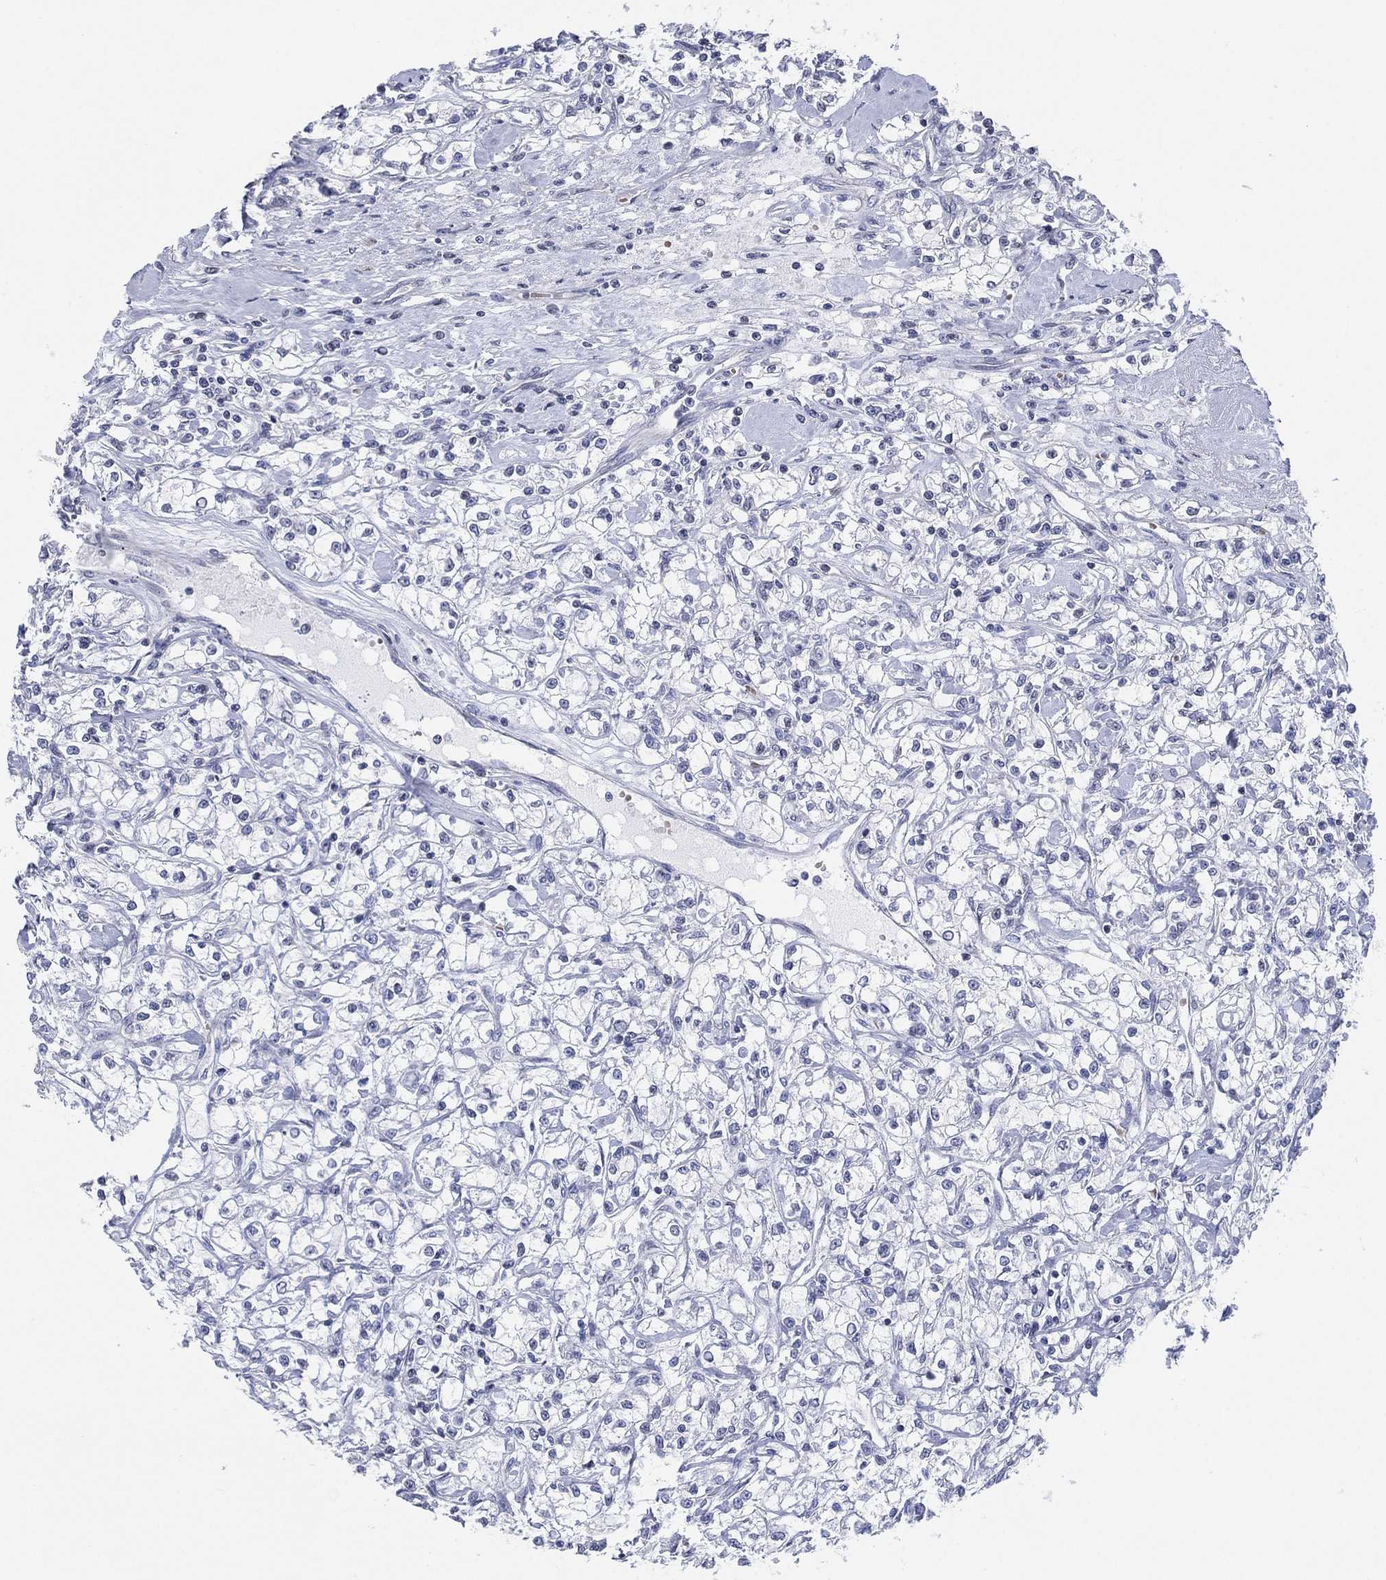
{"staining": {"intensity": "negative", "quantity": "none", "location": "none"}, "tissue": "renal cancer", "cell_type": "Tumor cells", "image_type": "cancer", "snomed": [{"axis": "morphology", "description": "Adenocarcinoma, NOS"}, {"axis": "topography", "description": "Kidney"}], "caption": "This is an IHC image of renal cancer (adenocarcinoma). There is no expression in tumor cells.", "gene": "CFTR", "patient": {"sex": "female", "age": 59}}